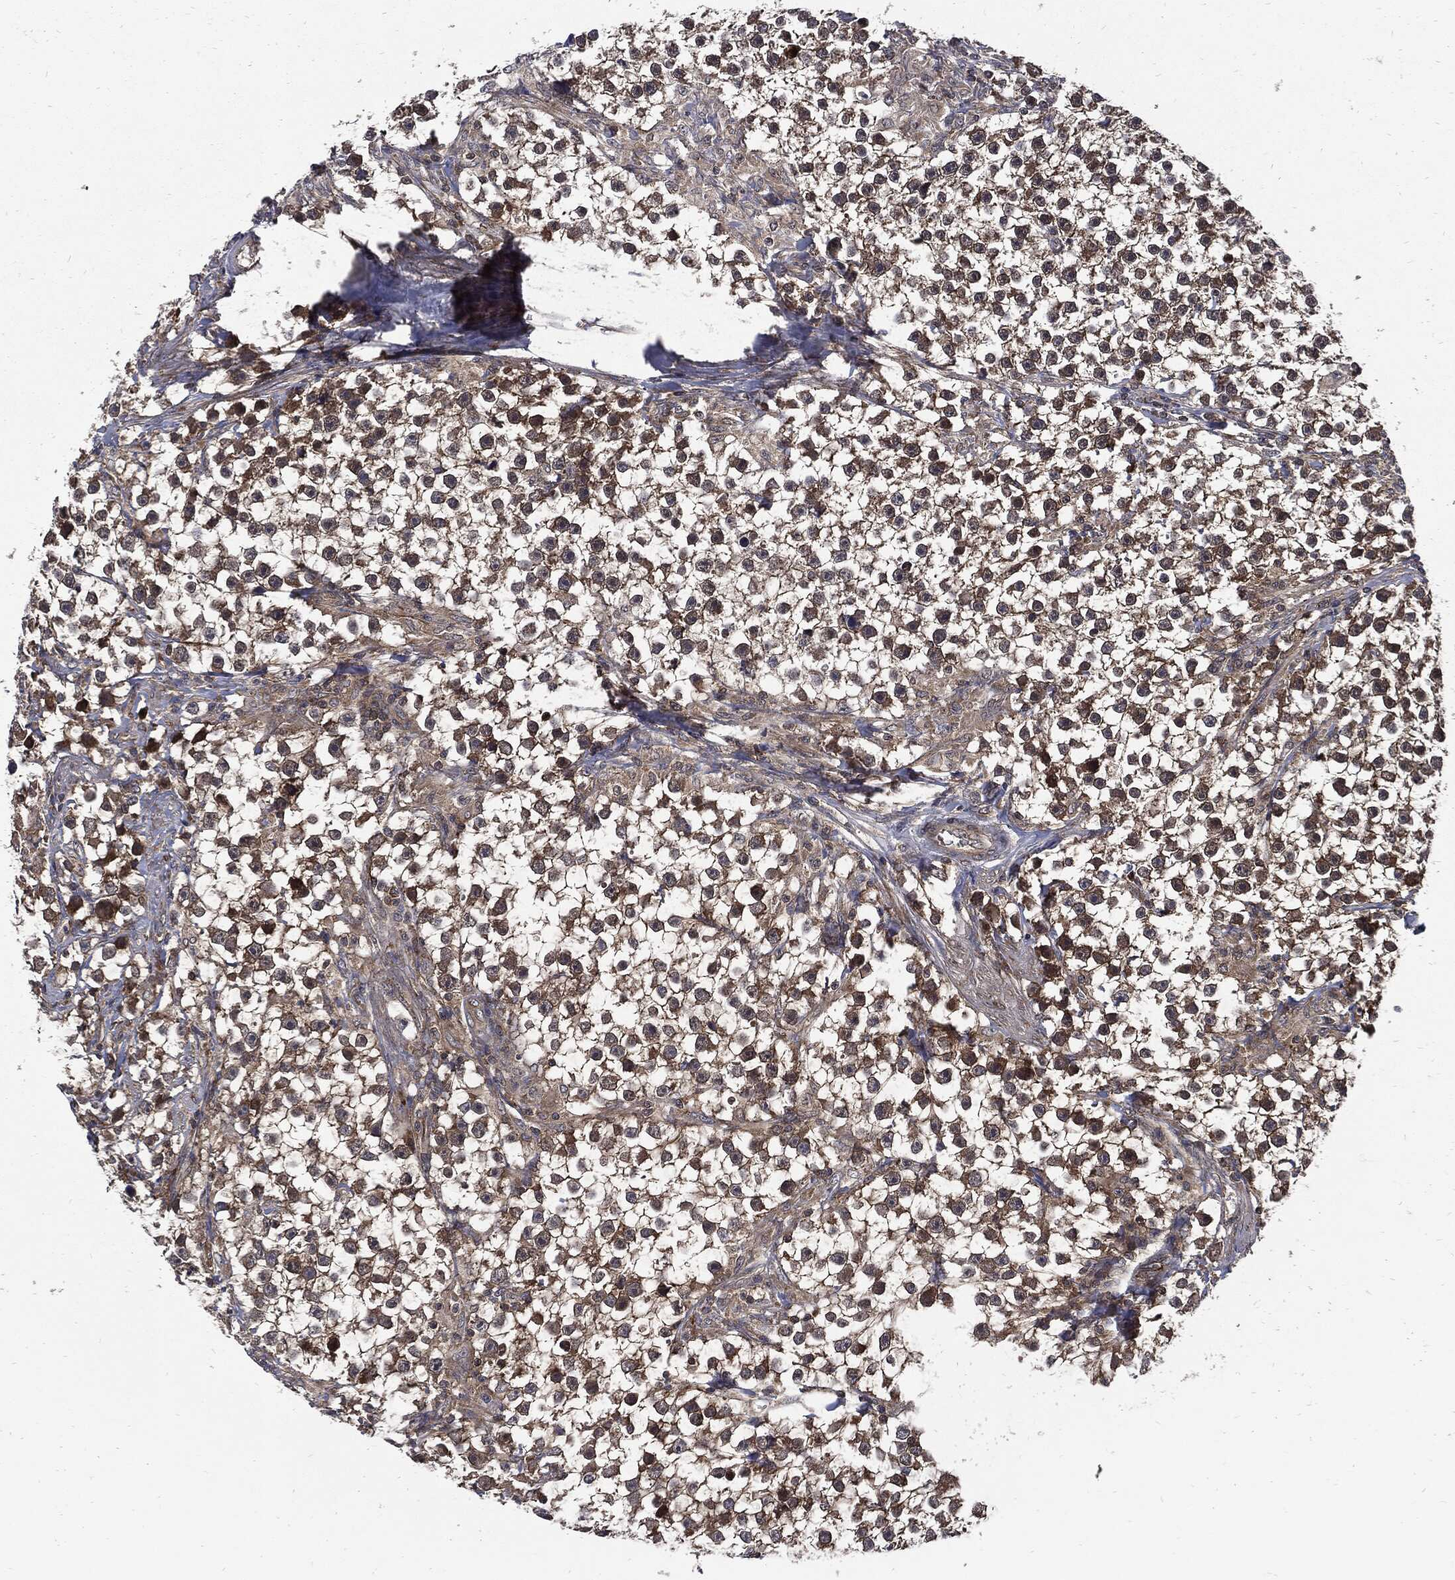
{"staining": {"intensity": "moderate", "quantity": "25%-75%", "location": "cytoplasmic/membranous"}, "tissue": "testis cancer", "cell_type": "Tumor cells", "image_type": "cancer", "snomed": [{"axis": "morphology", "description": "Seminoma, NOS"}, {"axis": "topography", "description": "Testis"}], "caption": "Seminoma (testis) was stained to show a protein in brown. There is medium levels of moderate cytoplasmic/membranous expression in approximately 25%-75% of tumor cells.", "gene": "CLU", "patient": {"sex": "male", "age": 59}}